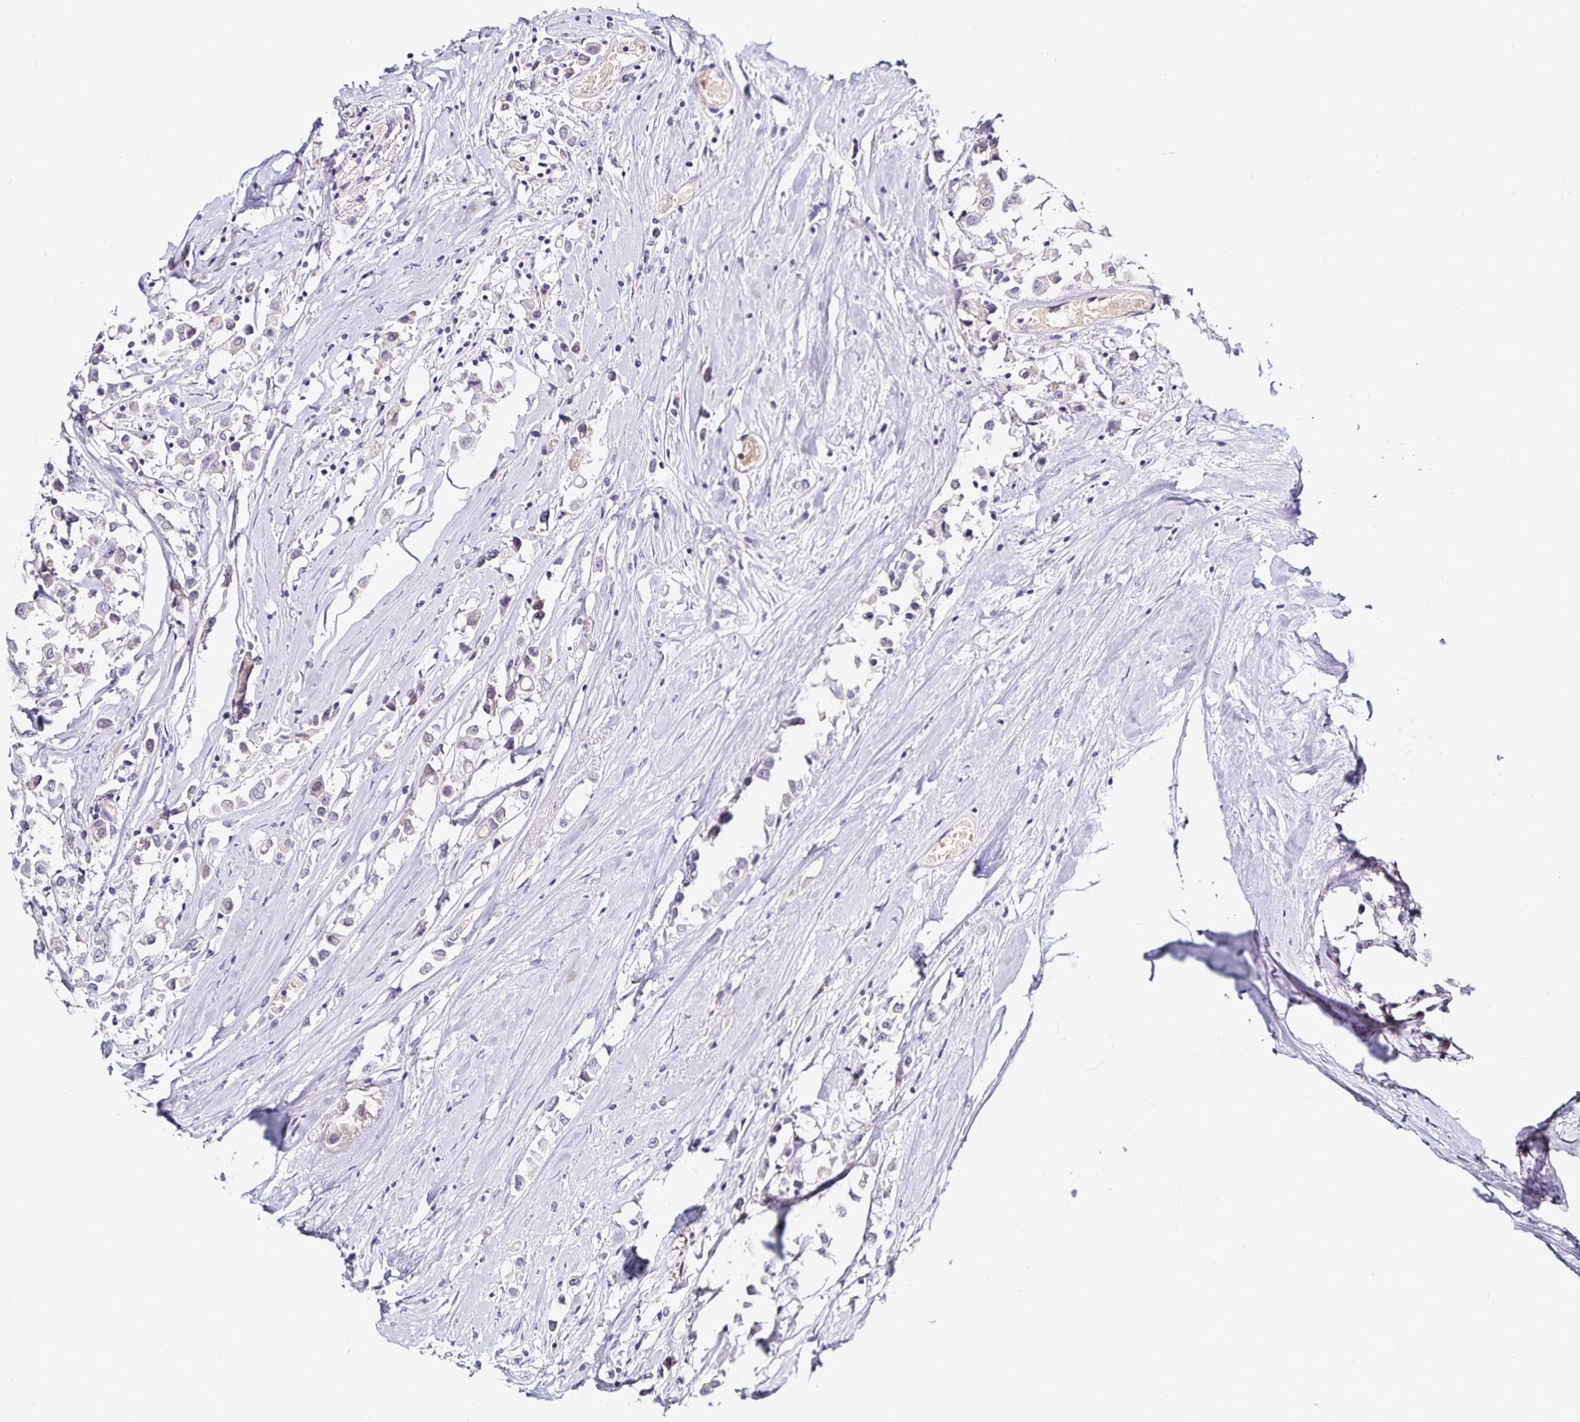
{"staining": {"intensity": "negative", "quantity": "none", "location": "none"}, "tissue": "breast cancer", "cell_type": "Tumor cells", "image_type": "cancer", "snomed": [{"axis": "morphology", "description": "Duct carcinoma"}, {"axis": "topography", "description": "Breast"}], "caption": "A high-resolution image shows immunohistochemistry (IHC) staining of breast cancer, which reveals no significant expression in tumor cells.", "gene": "TTR", "patient": {"sex": "female", "age": 61}}